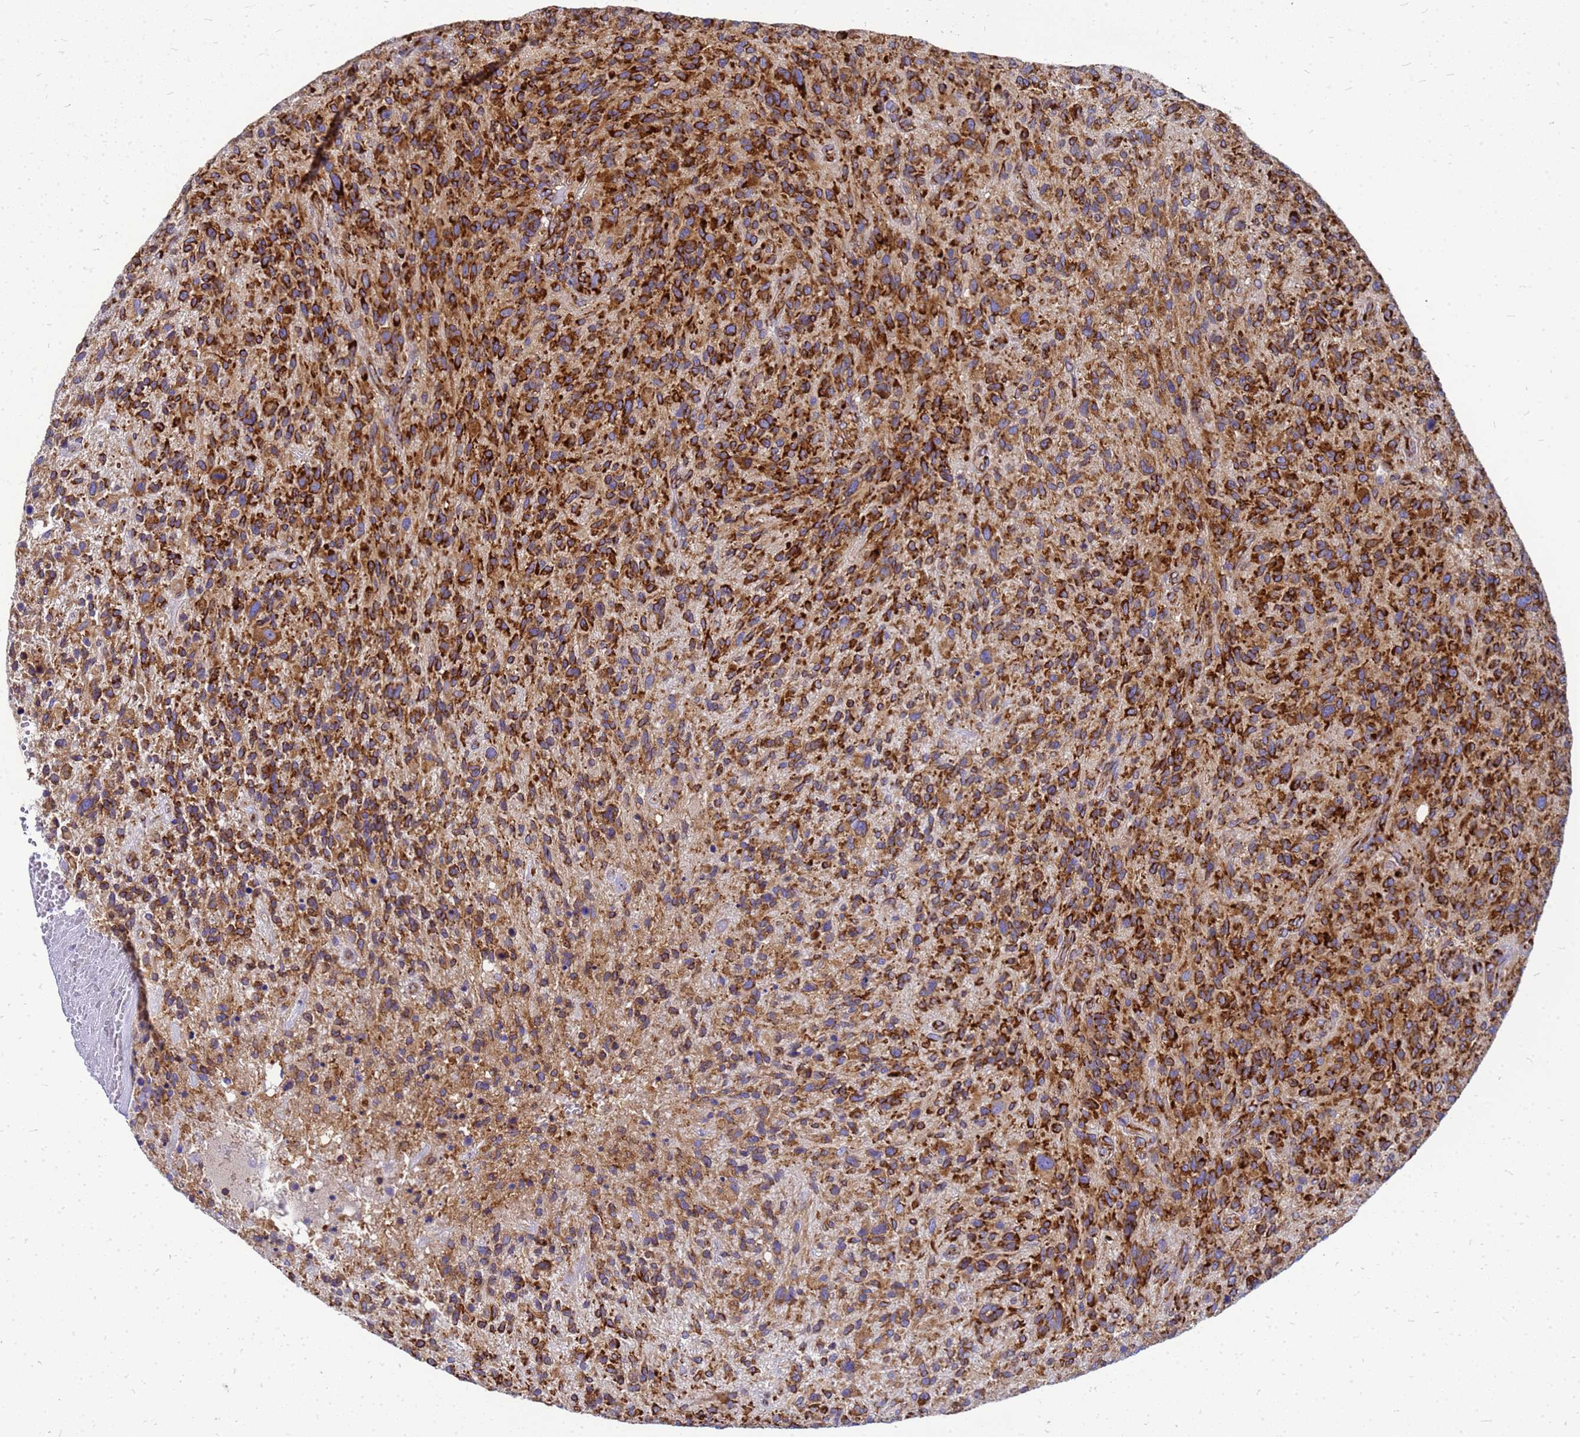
{"staining": {"intensity": "strong", "quantity": ">75%", "location": "cytoplasmic/membranous"}, "tissue": "glioma", "cell_type": "Tumor cells", "image_type": "cancer", "snomed": [{"axis": "morphology", "description": "Glioma, malignant, High grade"}, {"axis": "topography", "description": "Brain"}], "caption": "Human malignant high-grade glioma stained with a brown dye exhibits strong cytoplasmic/membranous positive expression in about >75% of tumor cells.", "gene": "EEF1D", "patient": {"sex": "male", "age": 47}}